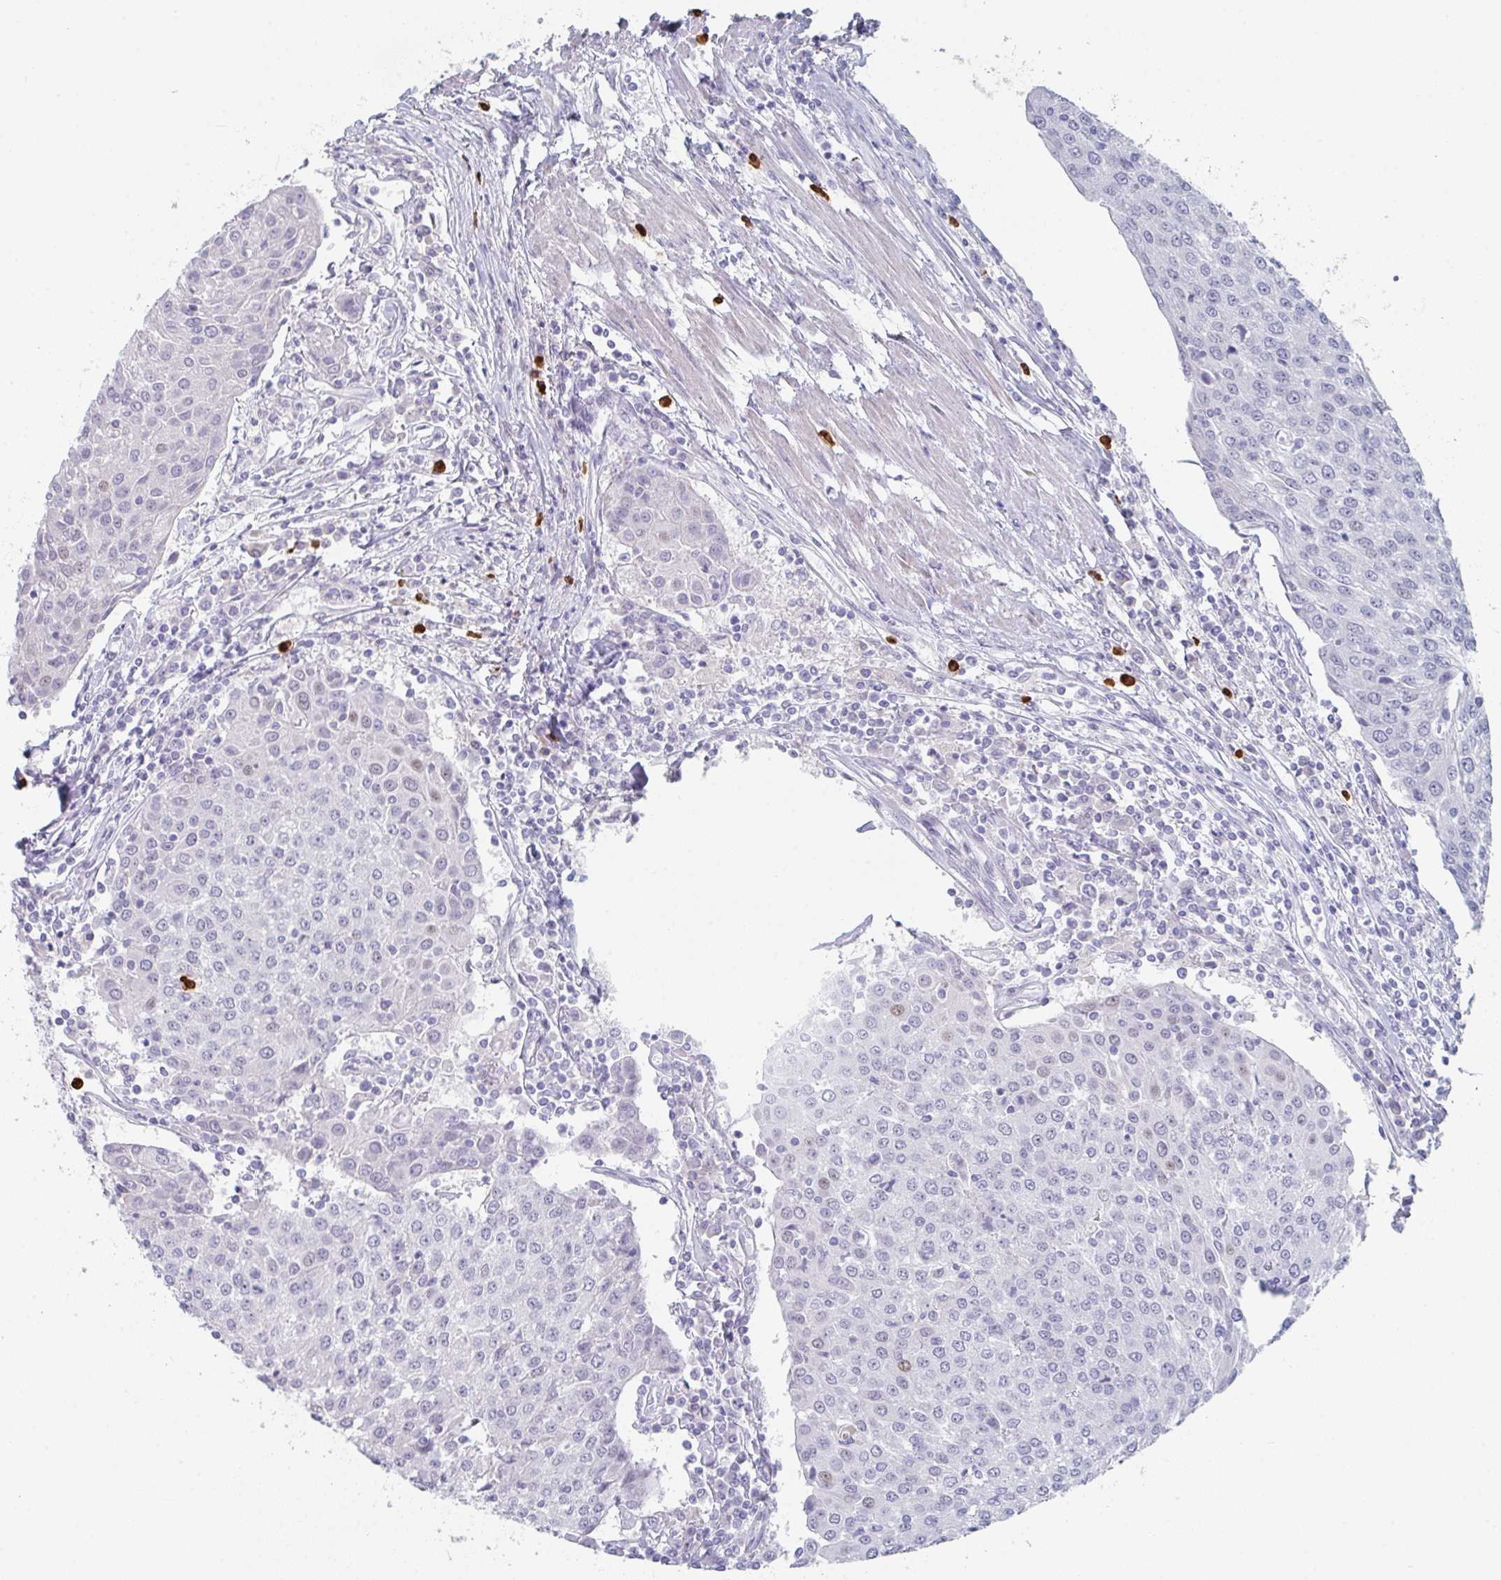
{"staining": {"intensity": "negative", "quantity": "none", "location": "none"}, "tissue": "urothelial cancer", "cell_type": "Tumor cells", "image_type": "cancer", "snomed": [{"axis": "morphology", "description": "Urothelial carcinoma, High grade"}, {"axis": "topography", "description": "Urinary bladder"}], "caption": "Immunohistochemical staining of urothelial cancer displays no significant staining in tumor cells.", "gene": "RUBCN", "patient": {"sex": "female", "age": 85}}